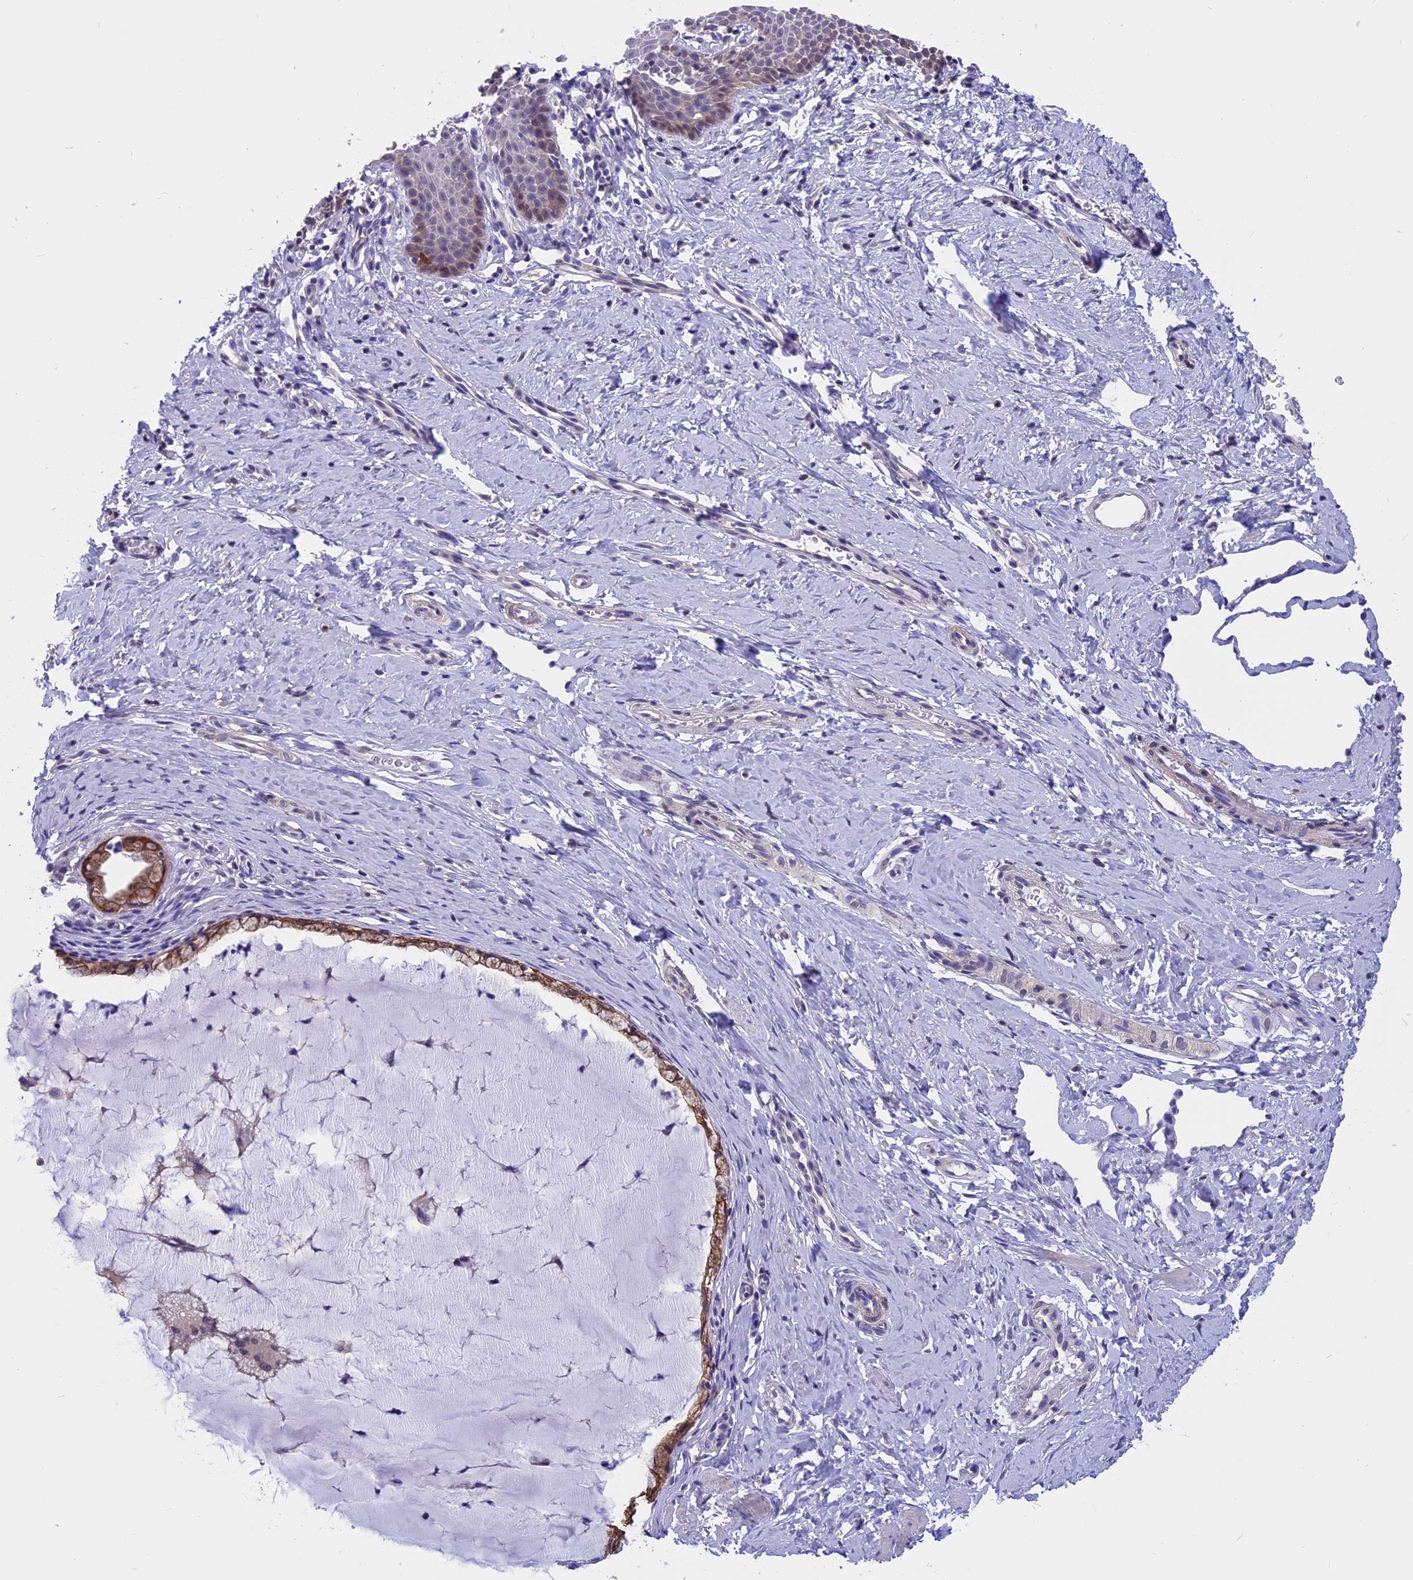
{"staining": {"intensity": "moderate", "quantity": ">75%", "location": "cytoplasmic/membranous"}, "tissue": "cervix", "cell_type": "Glandular cells", "image_type": "normal", "snomed": [{"axis": "morphology", "description": "Normal tissue, NOS"}, {"axis": "topography", "description": "Cervix"}], "caption": "A brown stain highlights moderate cytoplasmic/membranous staining of a protein in glandular cells of unremarkable human cervix.", "gene": "STUB1", "patient": {"sex": "female", "age": 36}}